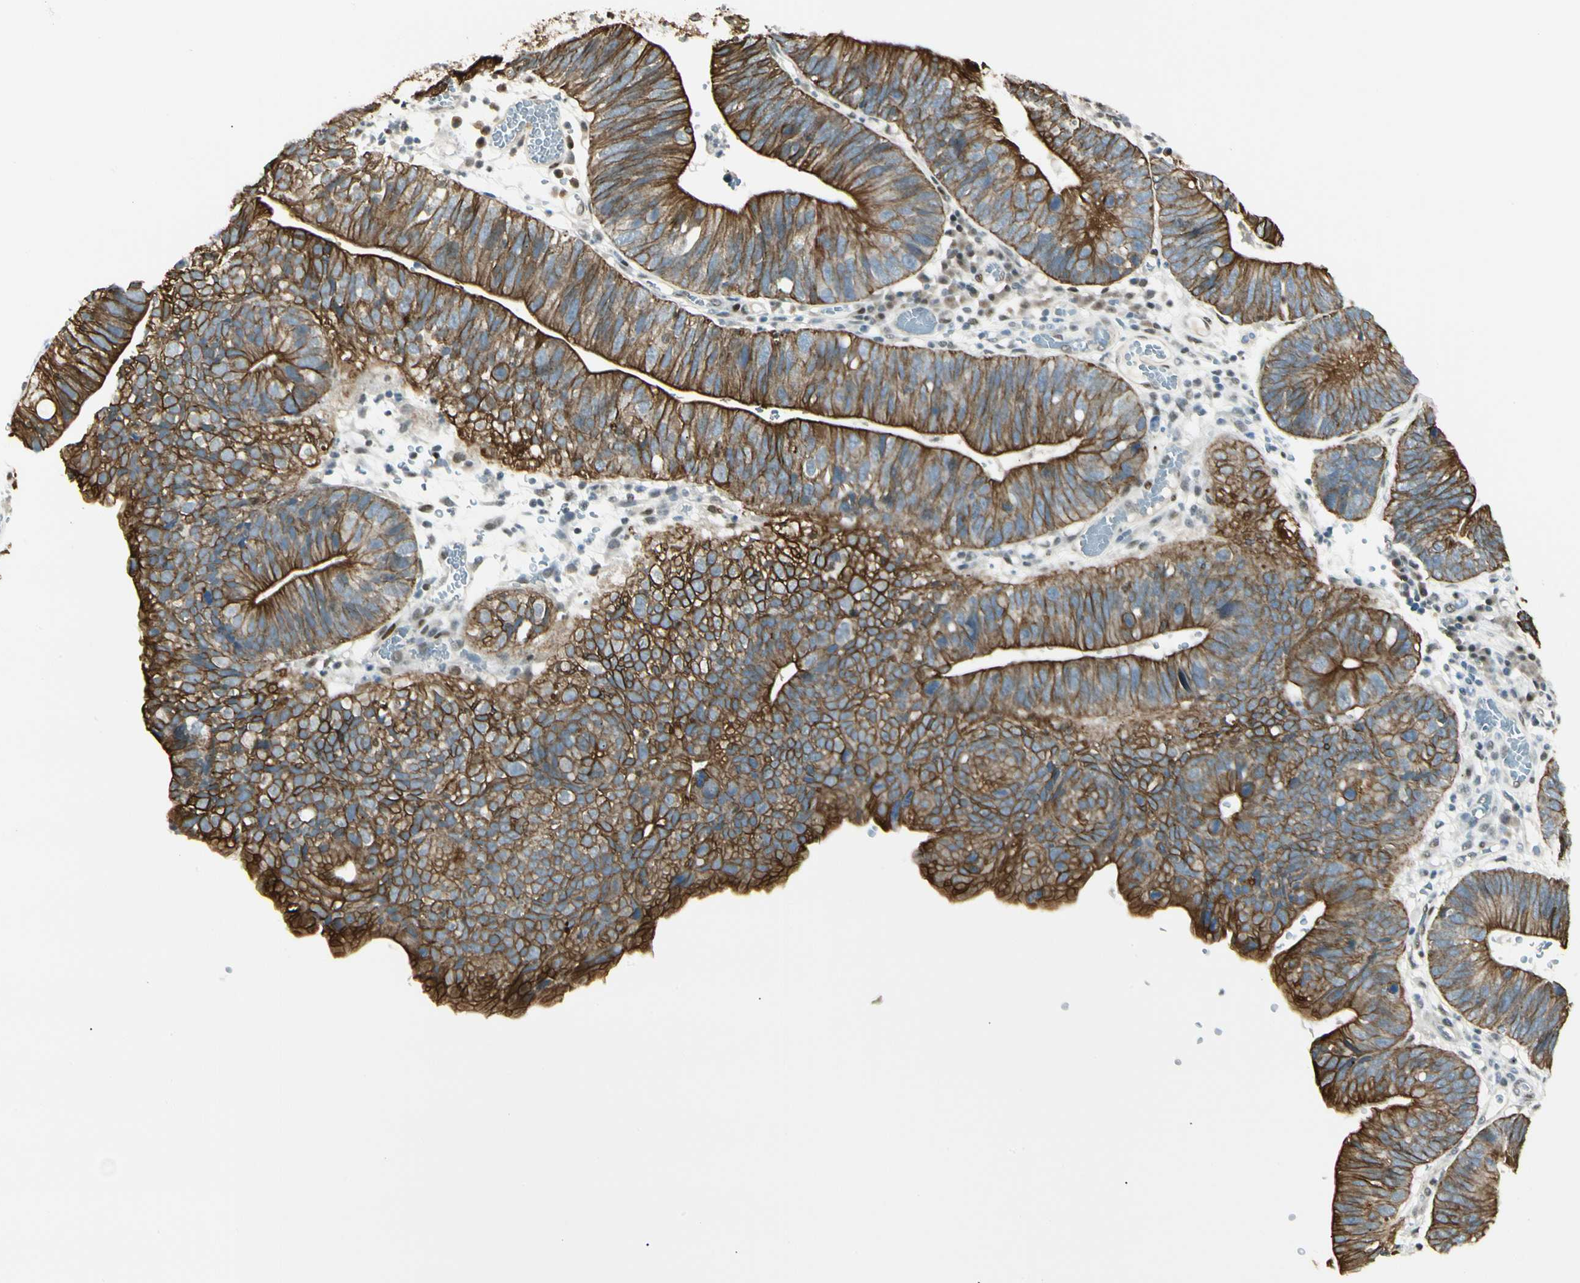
{"staining": {"intensity": "strong", "quantity": ">75%", "location": "cytoplasmic/membranous"}, "tissue": "stomach cancer", "cell_type": "Tumor cells", "image_type": "cancer", "snomed": [{"axis": "morphology", "description": "Adenocarcinoma, NOS"}, {"axis": "topography", "description": "Stomach"}], "caption": "Immunohistochemical staining of stomach cancer demonstrates strong cytoplasmic/membranous protein positivity in approximately >75% of tumor cells. Nuclei are stained in blue.", "gene": "ATXN1", "patient": {"sex": "male", "age": 59}}